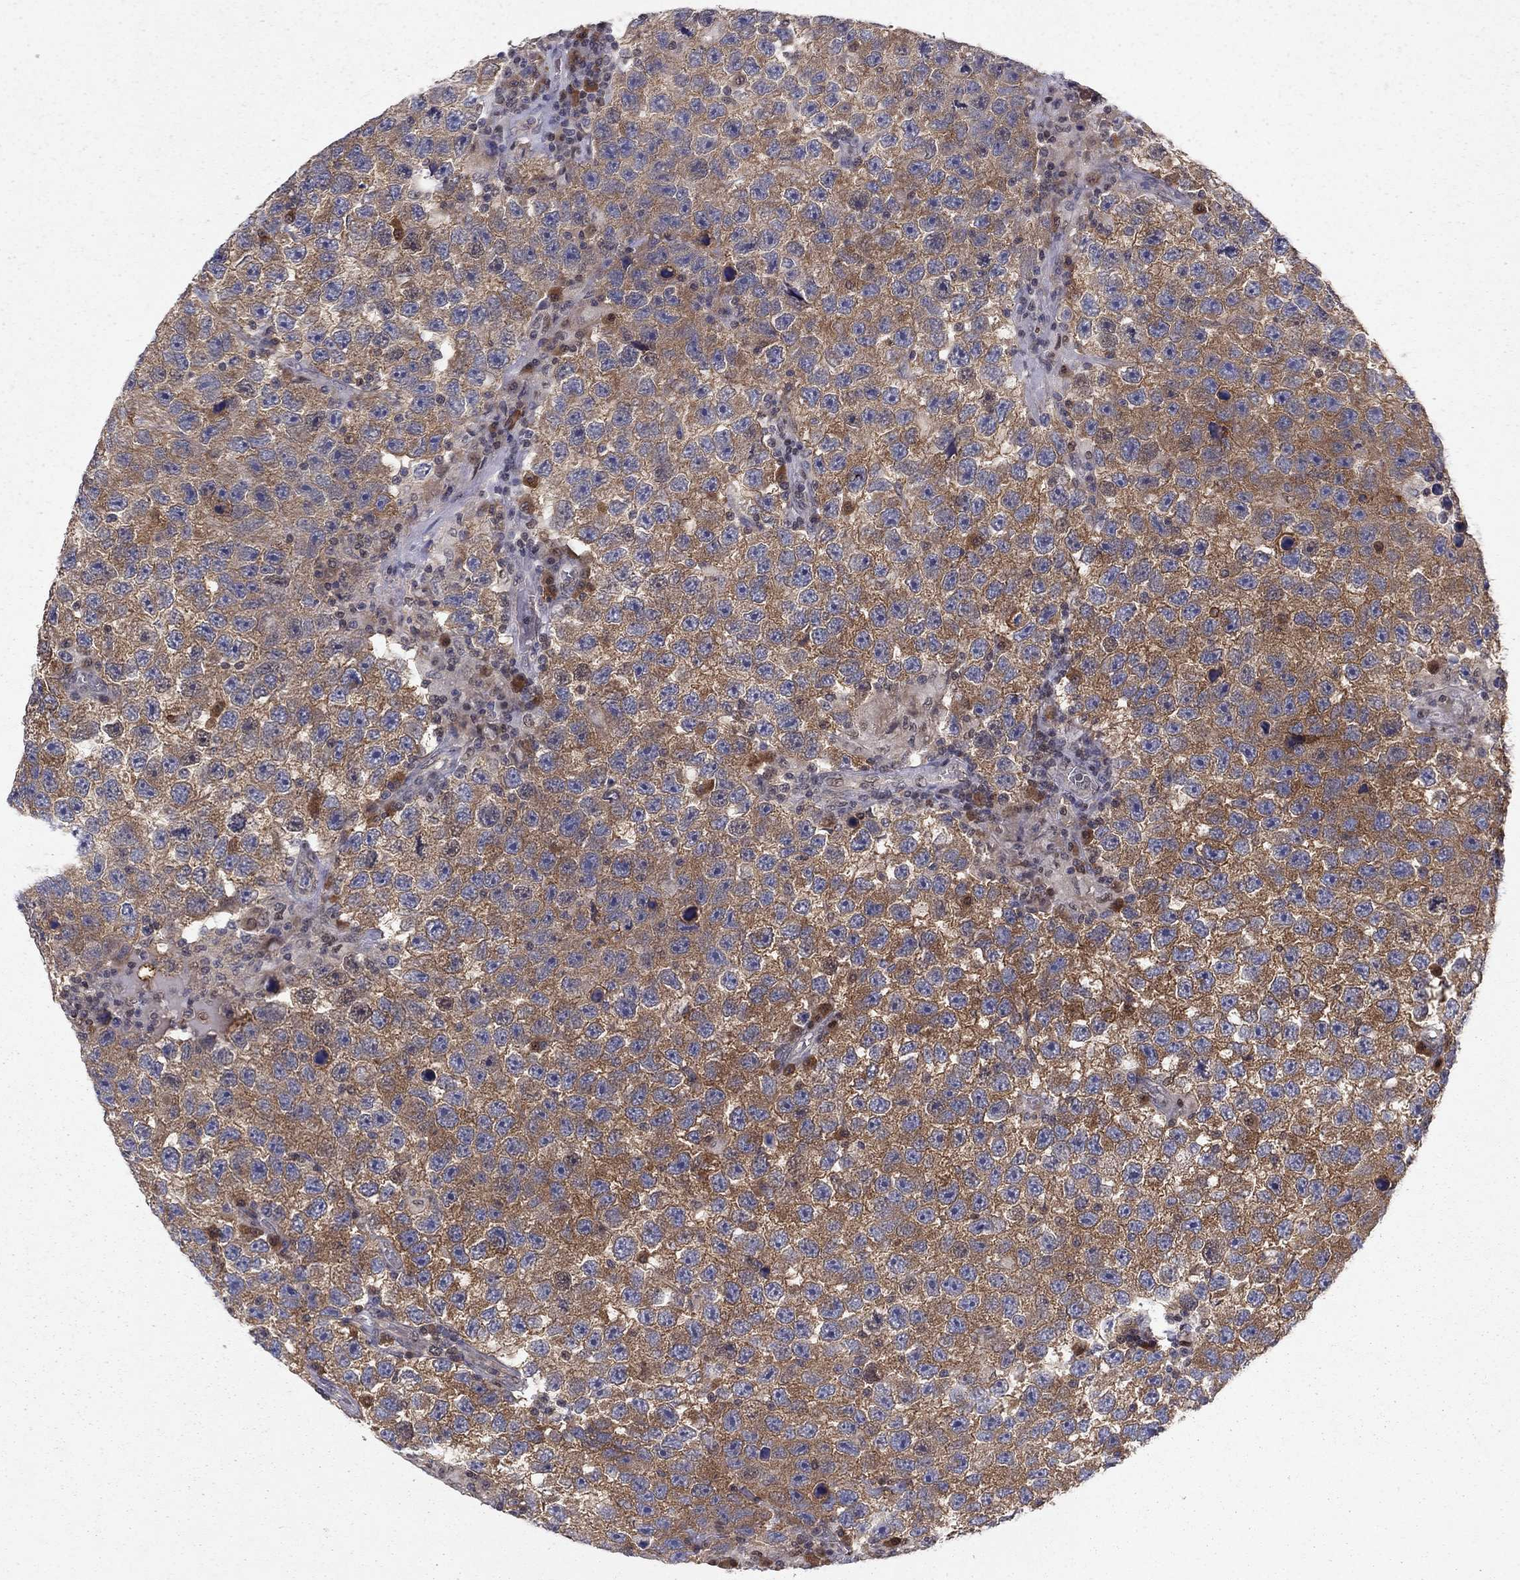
{"staining": {"intensity": "moderate", "quantity": "25%-75%", "location": "cytoplasmic/membranous"}, "tissue": "testis cancer", "cell_type": "Tumor cells", "image_type": "cancer", "snomed": [{"axis": "morphology", "description": "Seminoma, NOS"}, {"axis": "topography", "description": "Testis"}], "caption": "Human testis cancer (seminoma) stained for a protein (brown) demonstrates moderate cytoplasmic/membranous positive positivity in about 25%-75% of tumor cells.", "gene": "CRTC1", "patient": {"sex": "male", "age": 26}}